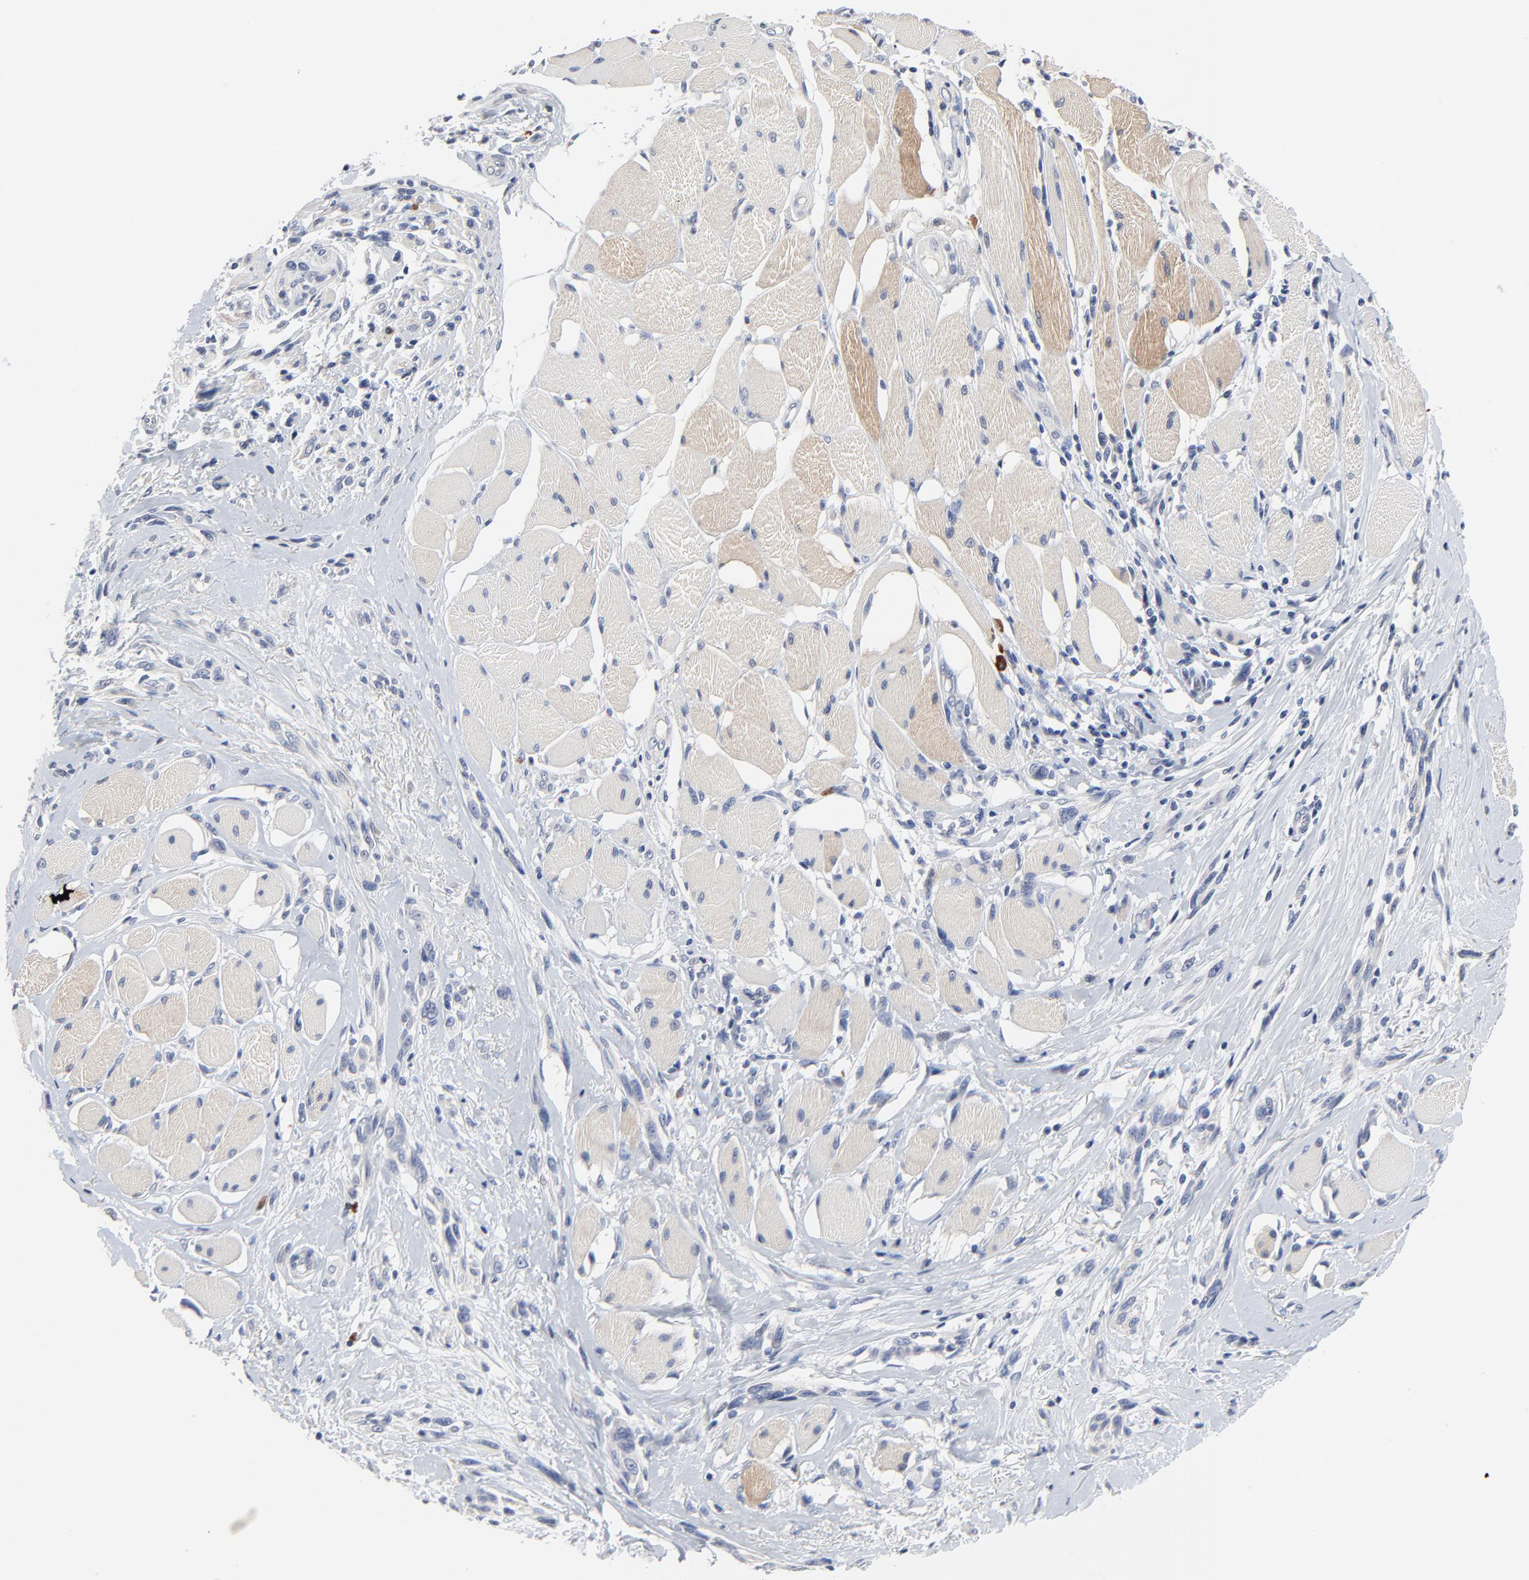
{"staining": {"intensity": "negative", "quantity": "none", "location": "none"}, "tissue": "melanoma", "cell_type": "Tumor cells", "image_type": "cancer", "snomed": [{"axis": "morphology", "description": "Malignant melanoma, NOS"}, {"axis": "topography", "description": "Skin"}], "caption": "High magnification brightfield microscopy of malignant melanoma stained with DAB (brown) and counterstained with hematoxylin (blue): tumor cells show no significant positivity.", "gene": "FBXL5", "patient": {"sex": "male", "age": 91}}